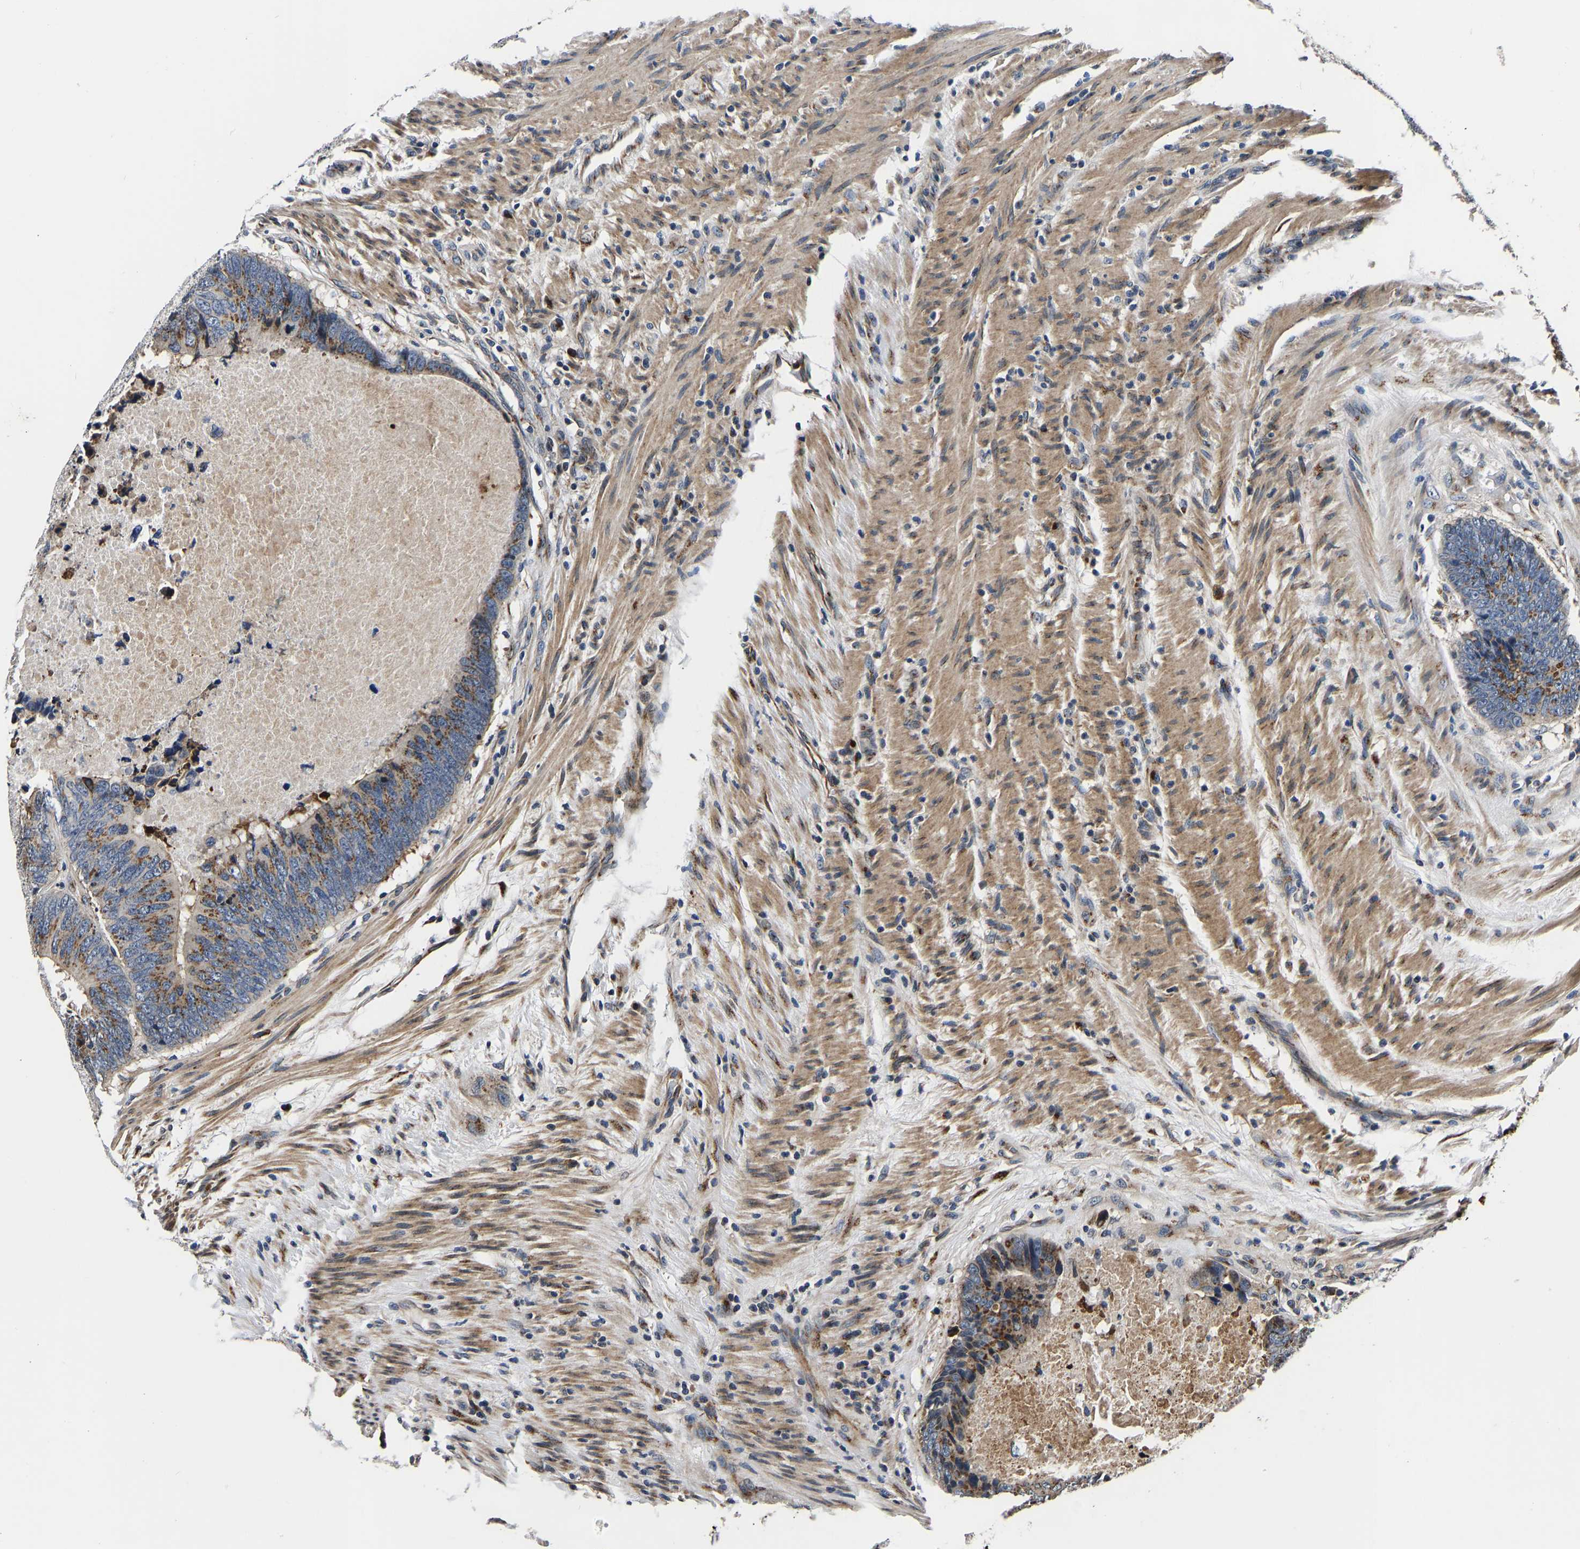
{"staining": {"intensity": "moderate", "quantity": ">75%", "location": "cytoplasmic/membranous"}, "tissue": "colorectal cancer", "cell_type": "Tumor cells", "image_type": "cancer", "snomed": [{"axis": "morphology", "description": "Adenocarcinoma, NOS"}, {"axis": "topography", "description": "Colon"}], "caption": "Moderate cytoplasmic/membranous protein expression is present in approximately >75% of tumor cells in colorectal adenocarcinoma.", "gene": "RABAC1", "patient": {"sex": "male", "age": 56}}